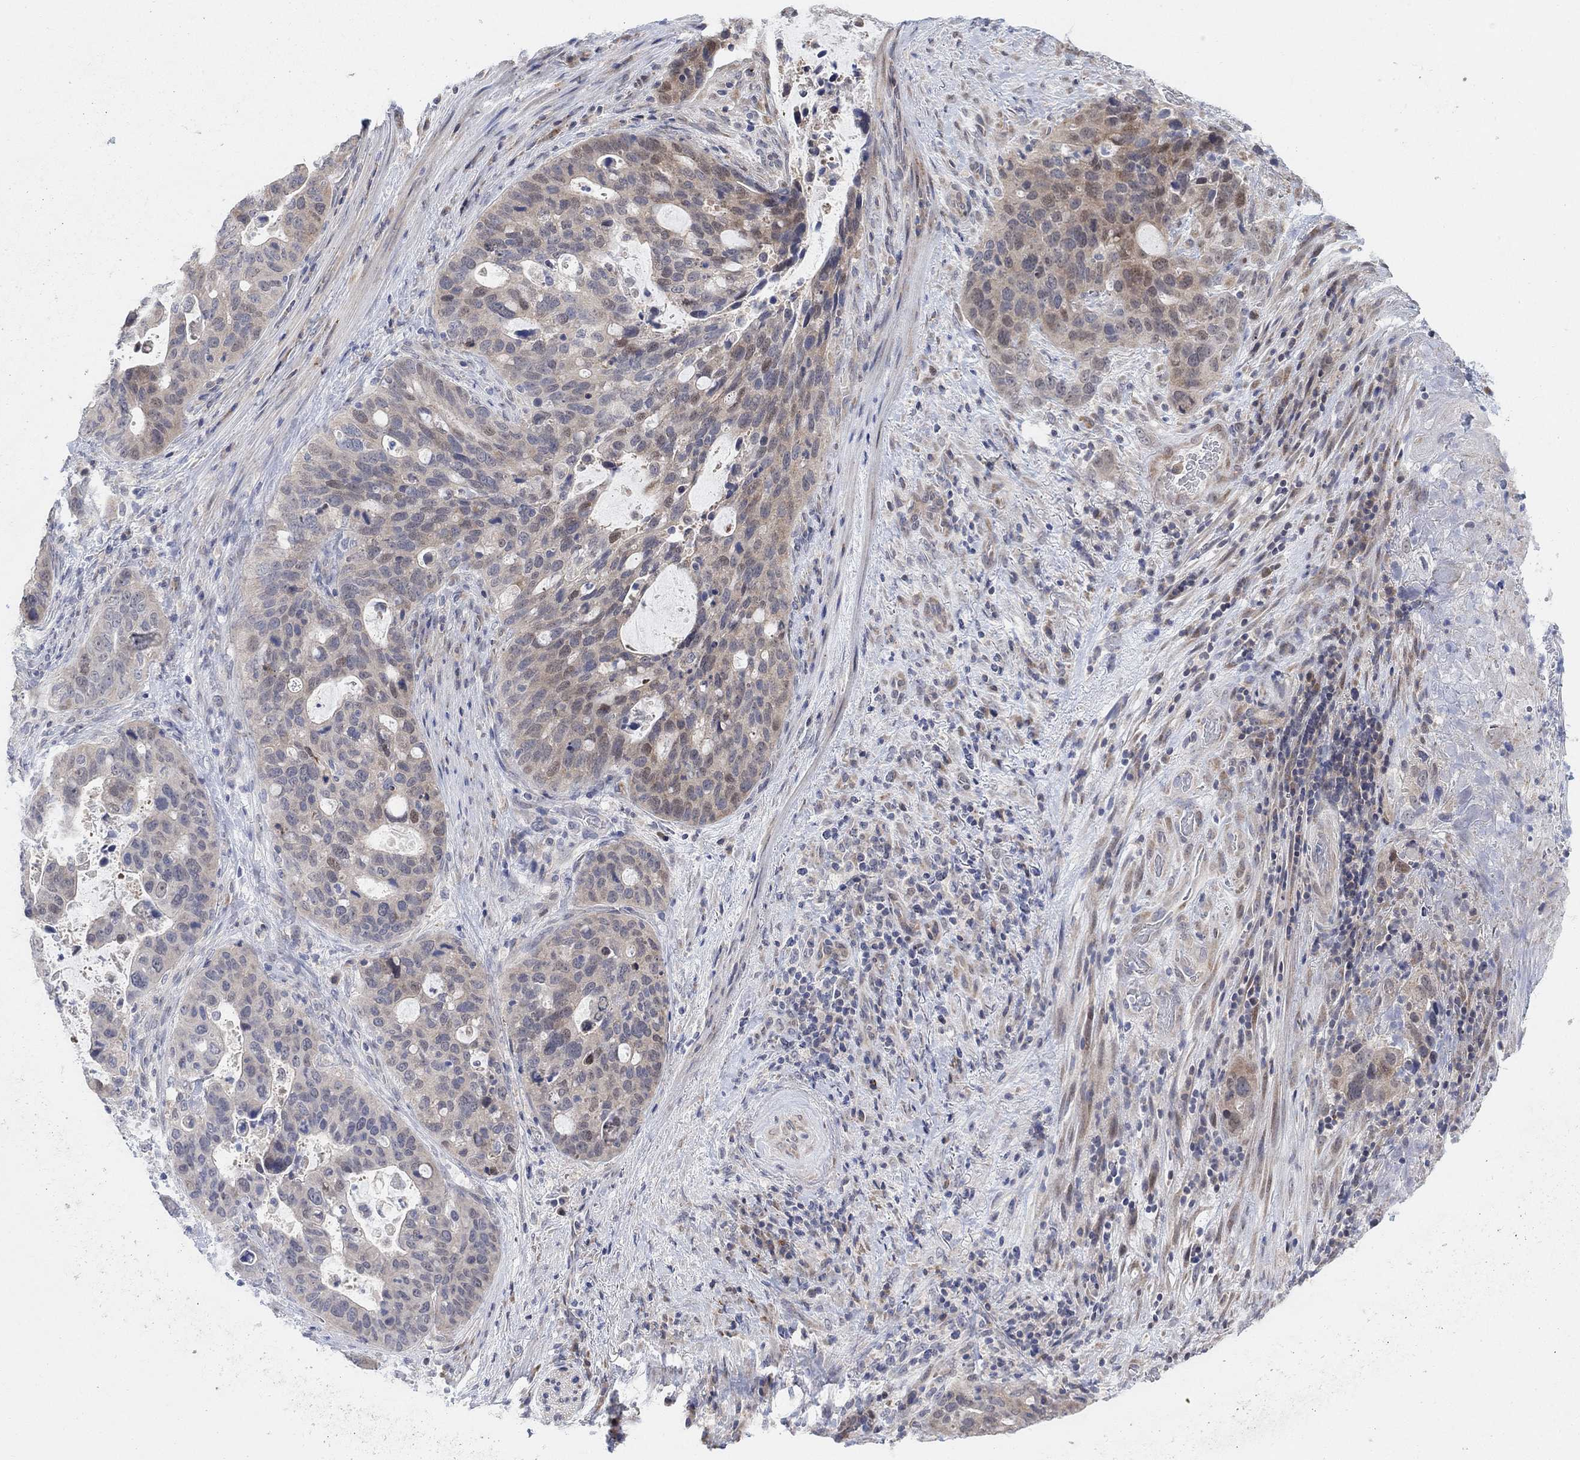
{"staining": {"intensity": "weak", "quantity": "<25%", "location": "cytoplasmic/membranous"}, "tissue": "stomach cancer", "cell_type": "Tumor cells", "image_type": "cancer", "snomed": [{"axis": "morphology", "description": "Adenocarcinoma, NOS"}, {"axis": "topography", "description": "Stomach"}], "caption": "Tumor cells show no significant protein expression in stomach adenocarcinoma.", "gene": "CNTF", "patient": {"sex": "male", "age": 54}}